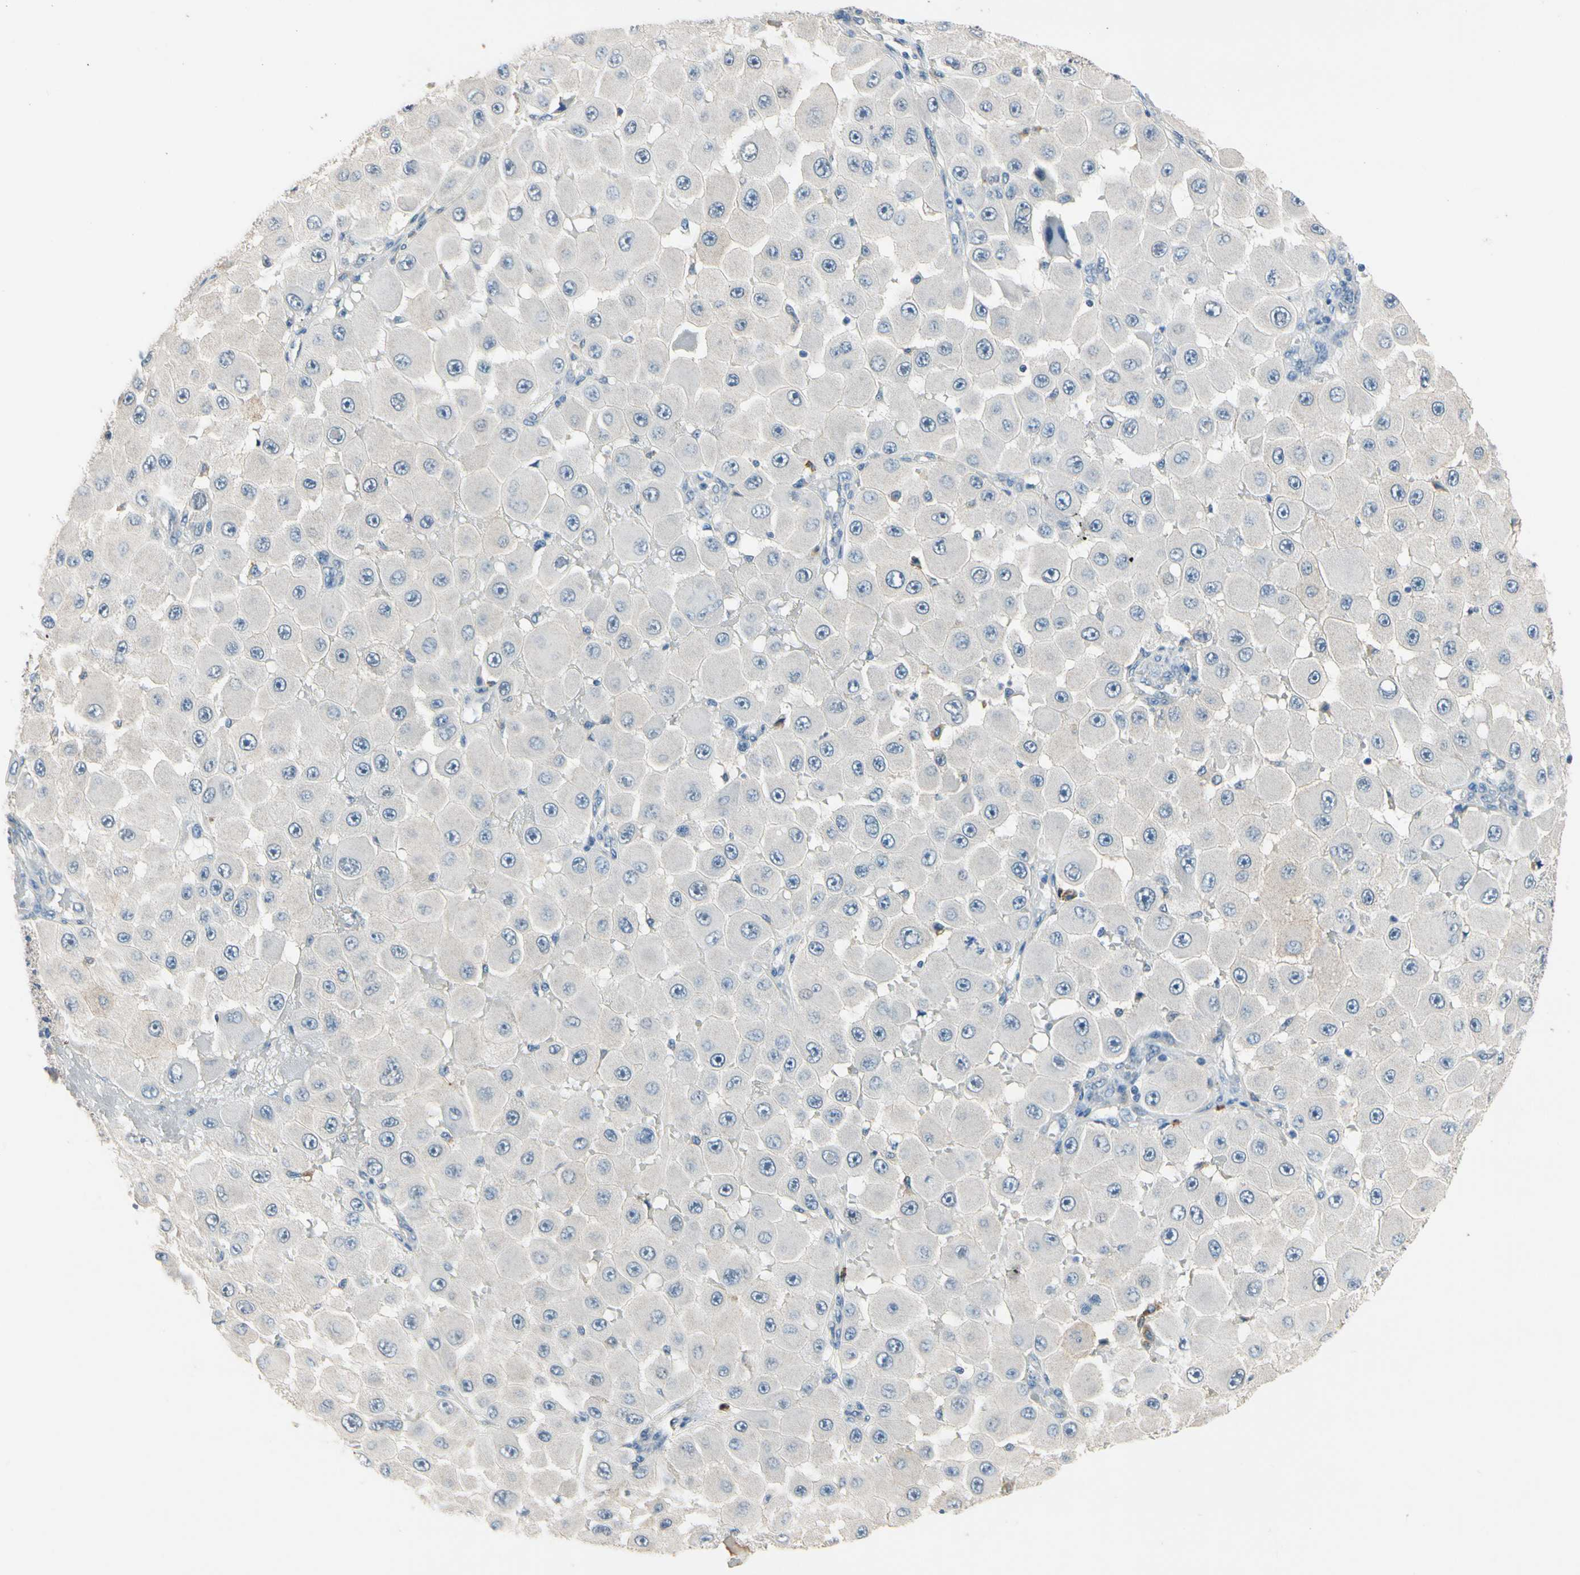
{"staining": {"intensity": "negative", "quantity": "none", "location": "none"}, "tissue": "melanoma", "cell_type": "Tumor cells", "image_type": "cancer", "snomed": [{"axis": "morphology", "description": "Malignant melanoma, NOS"}, {"axis": "topography", "description": "Skin"}], "caption": "Melanoma was stained to show a protein in brown. There is no significant expression in tumor cells. The staining was performed using DAB (3,3'-diaminobenzidine) to visualize the protein expression in brown, while the nuclei were stained in blue with hematoxylin (Magnification: 20x).", "gene": "CPA3", "patient": {"sex": "female", "age": 81}}